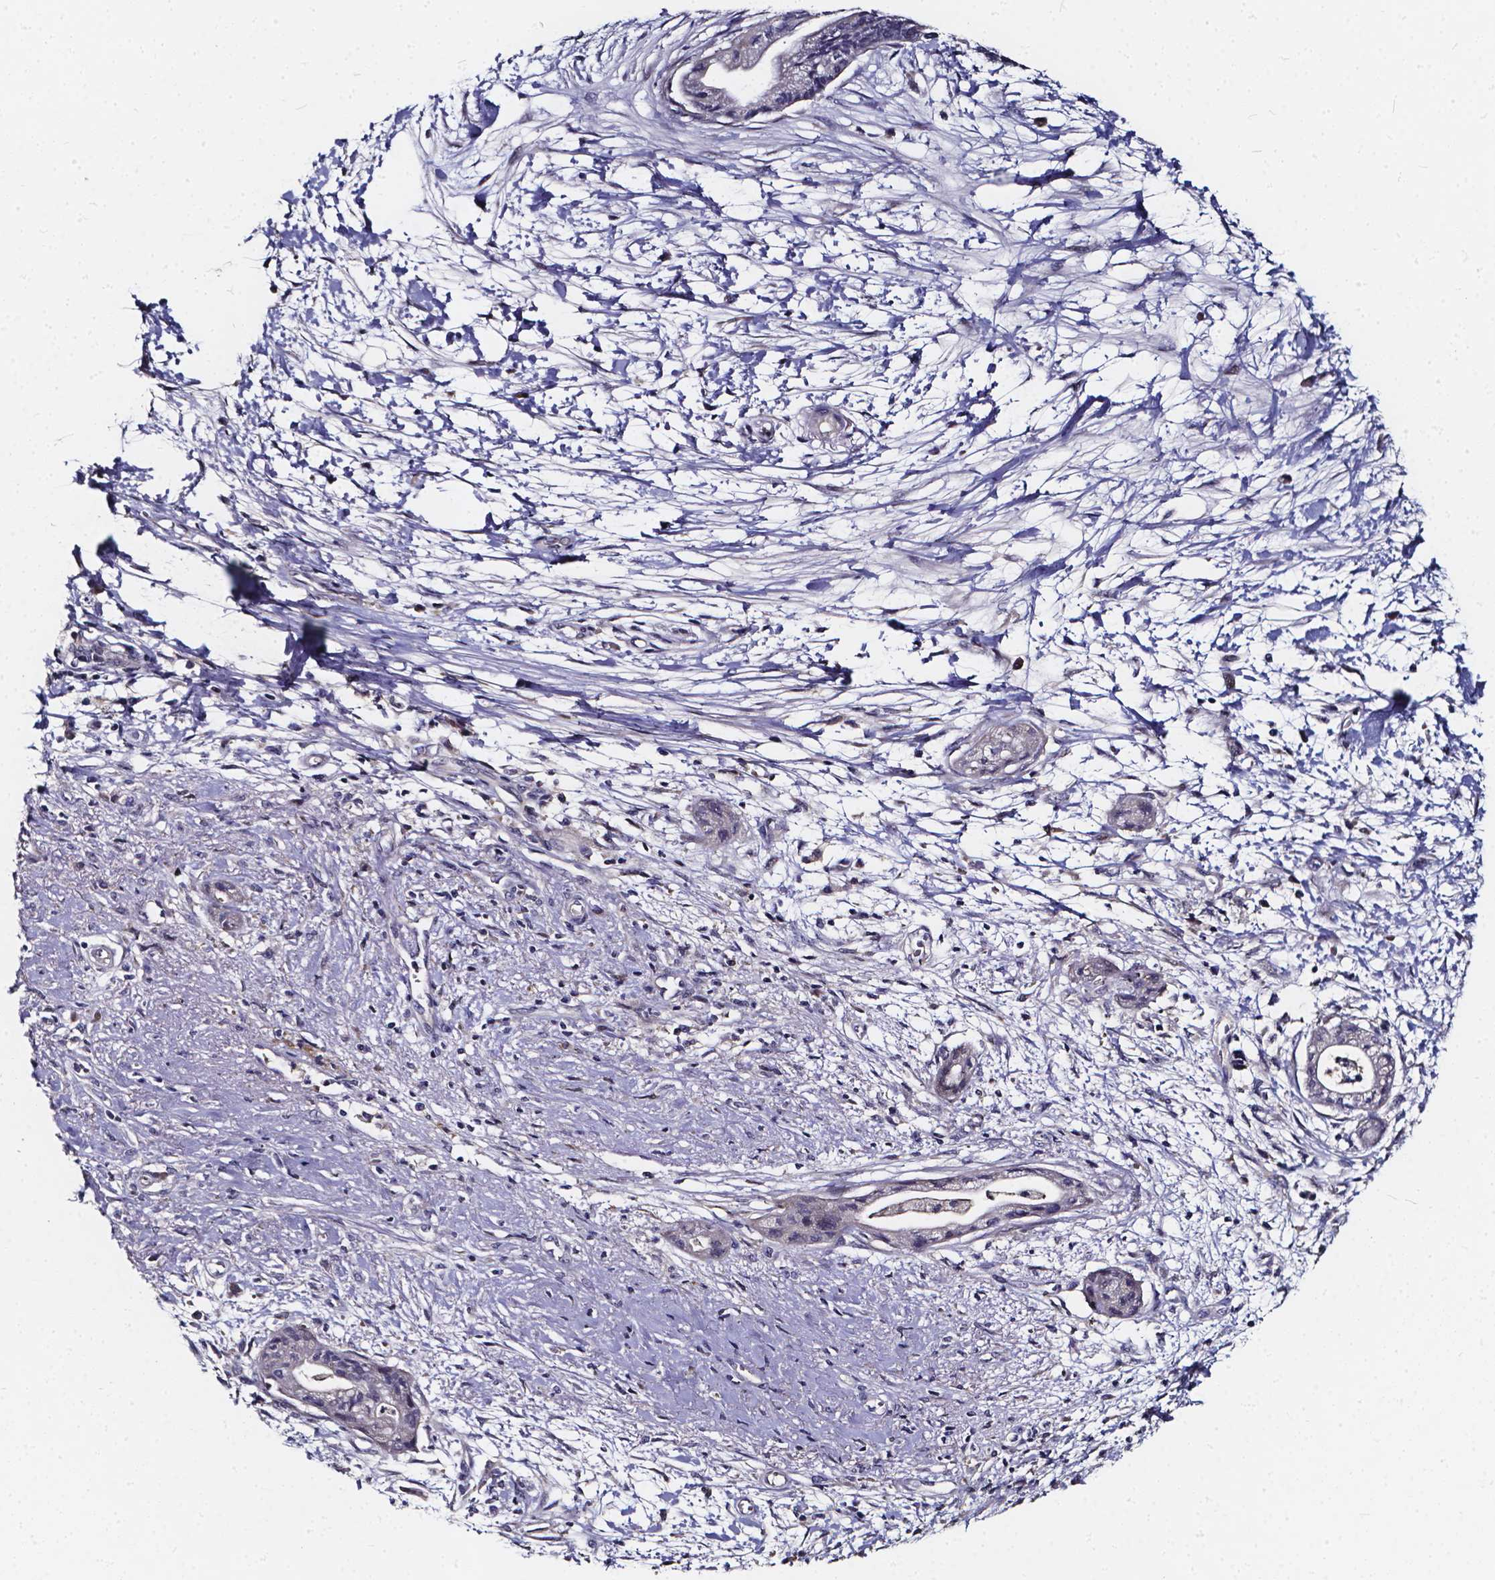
{"staining": {"intensity": "negative", "quantity": "none", "location": "none"}, "tissue": "pancreatic cancer", "cell_type": "Tumor cells", "image_type": "cancer", "snomed": [{"axis": "morphology", "description": "Normal tissue, NOS"}, {"axis": "morphology", "description": "Adenocarcinoma, NOS"}, {"axis": "topography", "description": "Lymph node"}, {"axis": "topography", "description": "Pancreas"}], "caption": "The immunohistochemistry histopathology image has no significant positivity in tumor cells of pancreatic cancer (adenocarcinoma) tissue. (Stains: DAB immunohistochemistry (IHC) with hematoxylin counter stain, Microscopy: brightfield microscopy at high magnification).", "gene": "SOWAHA", "patient": {"sex": "female", "age": 58}}